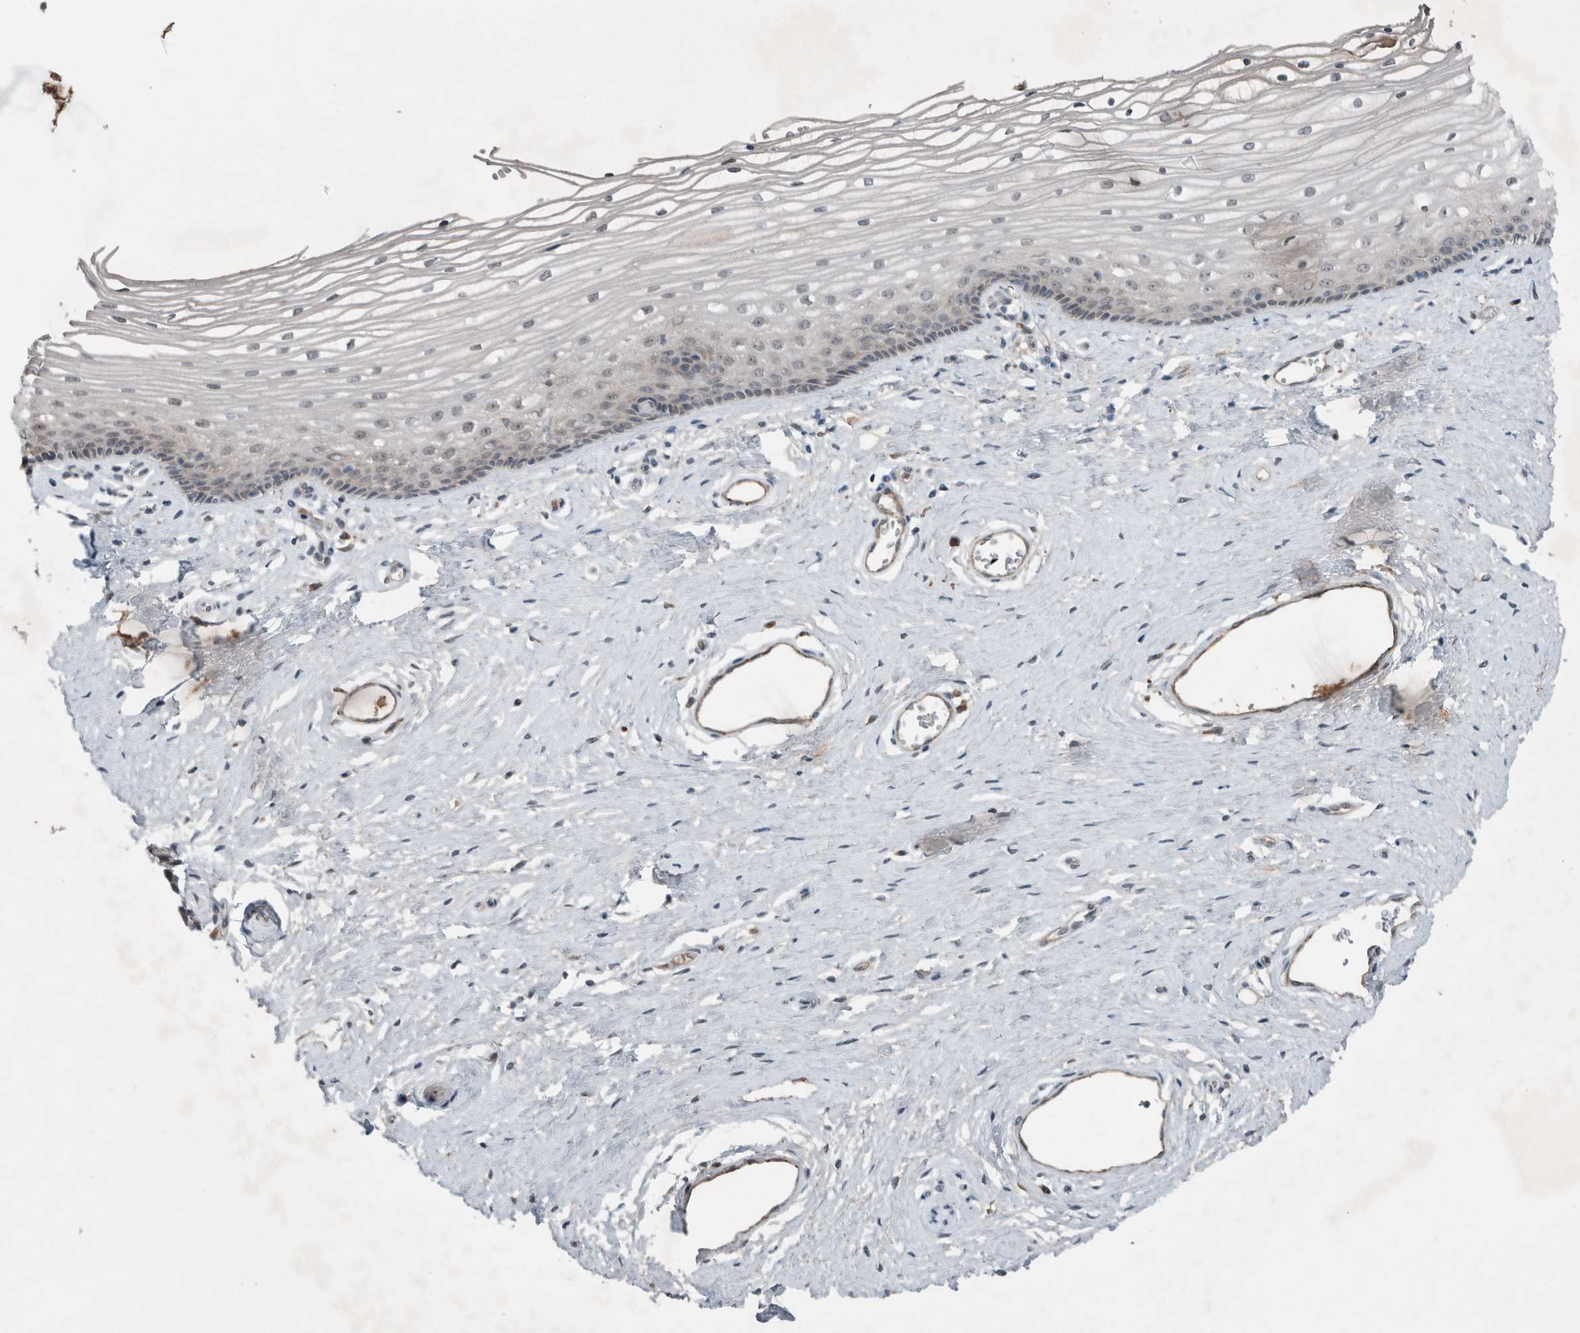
{"staining": {"intensity": "weak", "quantity": "<25%", "location": "nuclear"}, "tissue": "vagina", "cell_type": "Squamous epithelial cells", "image_type": "normal", "snomed": [{"axis": "morphology", "description": "Normal tissue, NOS"}, {"axis": "topography", "description": "Vagina"}], "caption": "This is an immunohistochemistry (IHC) micrograph of unremarkable vagina. There is no staining in squamous epithelial cells.", "gene": "ENSG00000285245", "patient": {"sex": "female", "age": 46}}